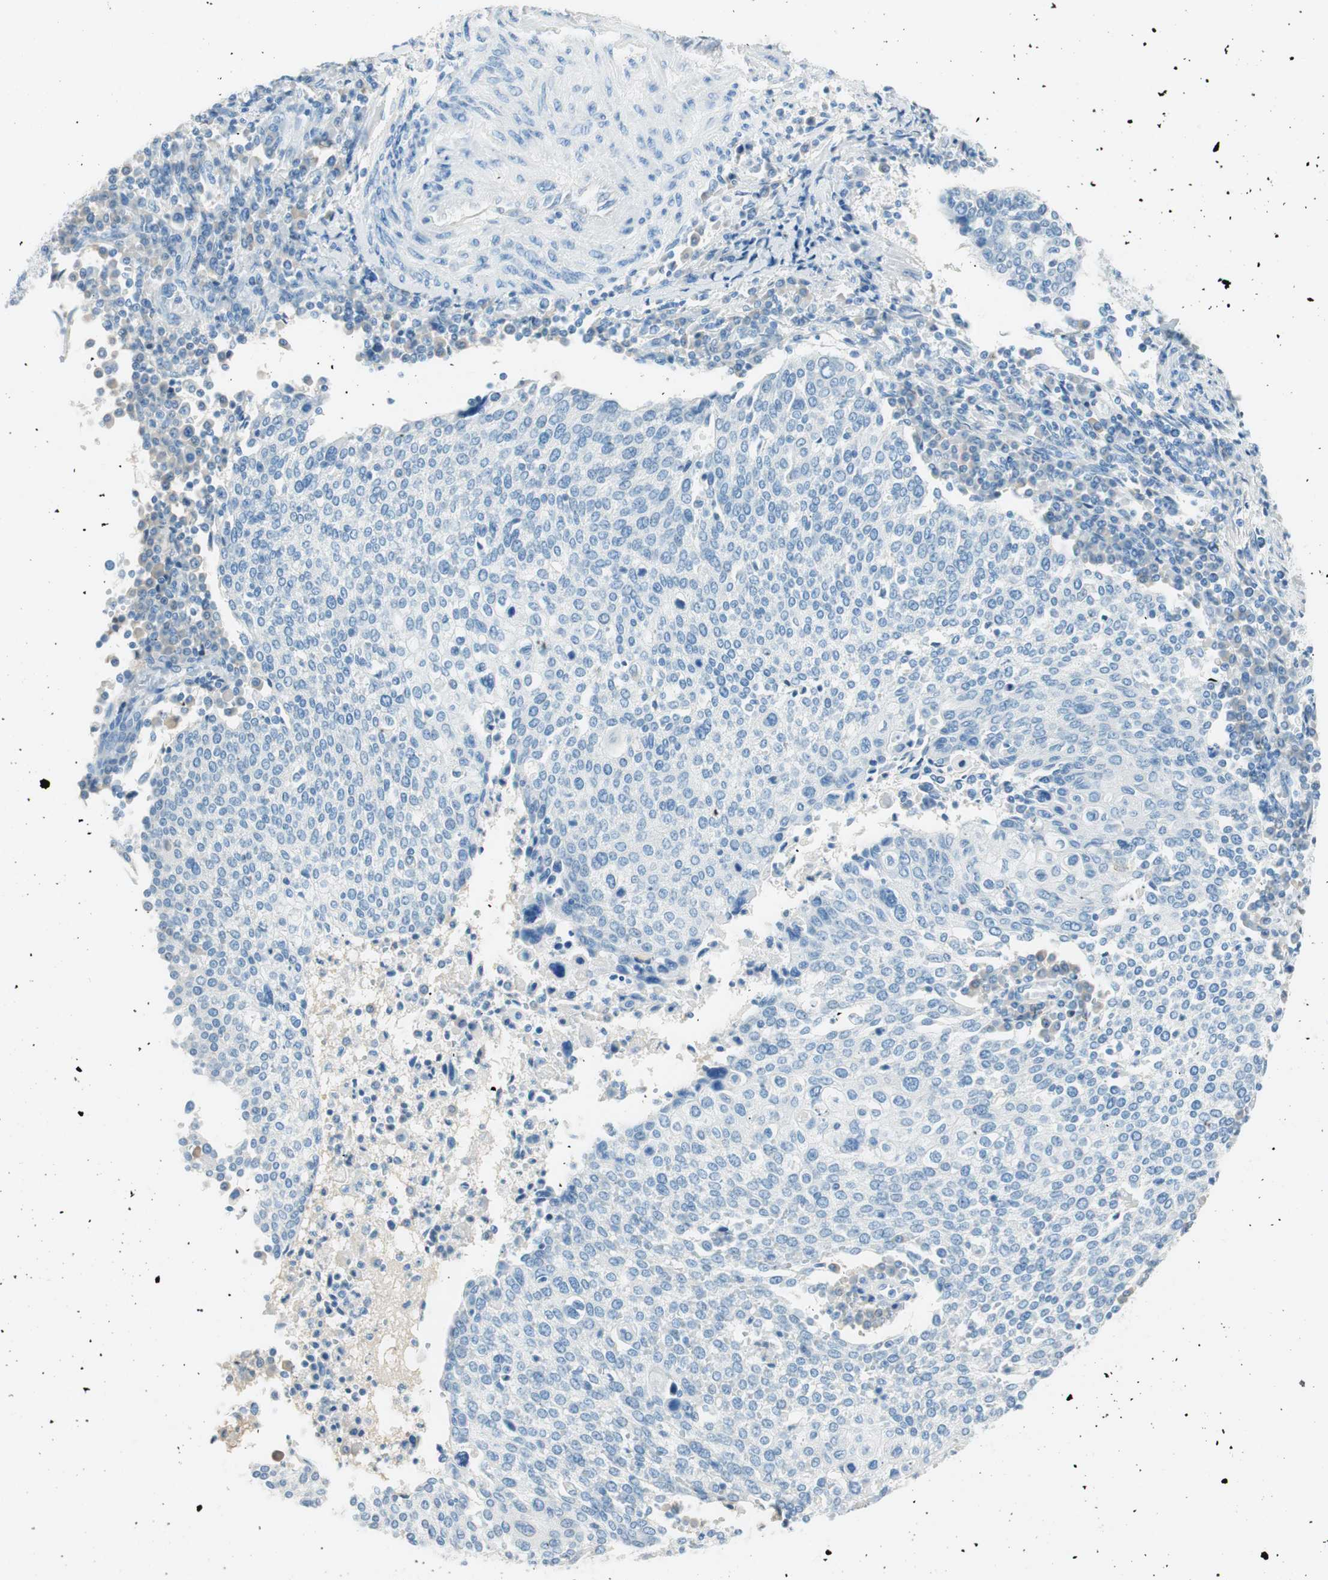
{"staining": {"intensity": "negative", "quantity": "none", "location": "none"}, "tissue": "cervical cancer", "cell_type": "Tumor cells", "image_type": "cancer", "snomed": [{"axis": "morphology", "description": "Squamous cell carcinoma, NOS"}, {"axis": "topography", "description": "Cervix"}], "caption": "Human cervical cancer (squamous cell carcinoma) stained for a protein using immunohistochemistry exhibits no staining in tumor cells.", "gene": "TNFRSF13C", "patient": {"sex": "female", "age": 40}}